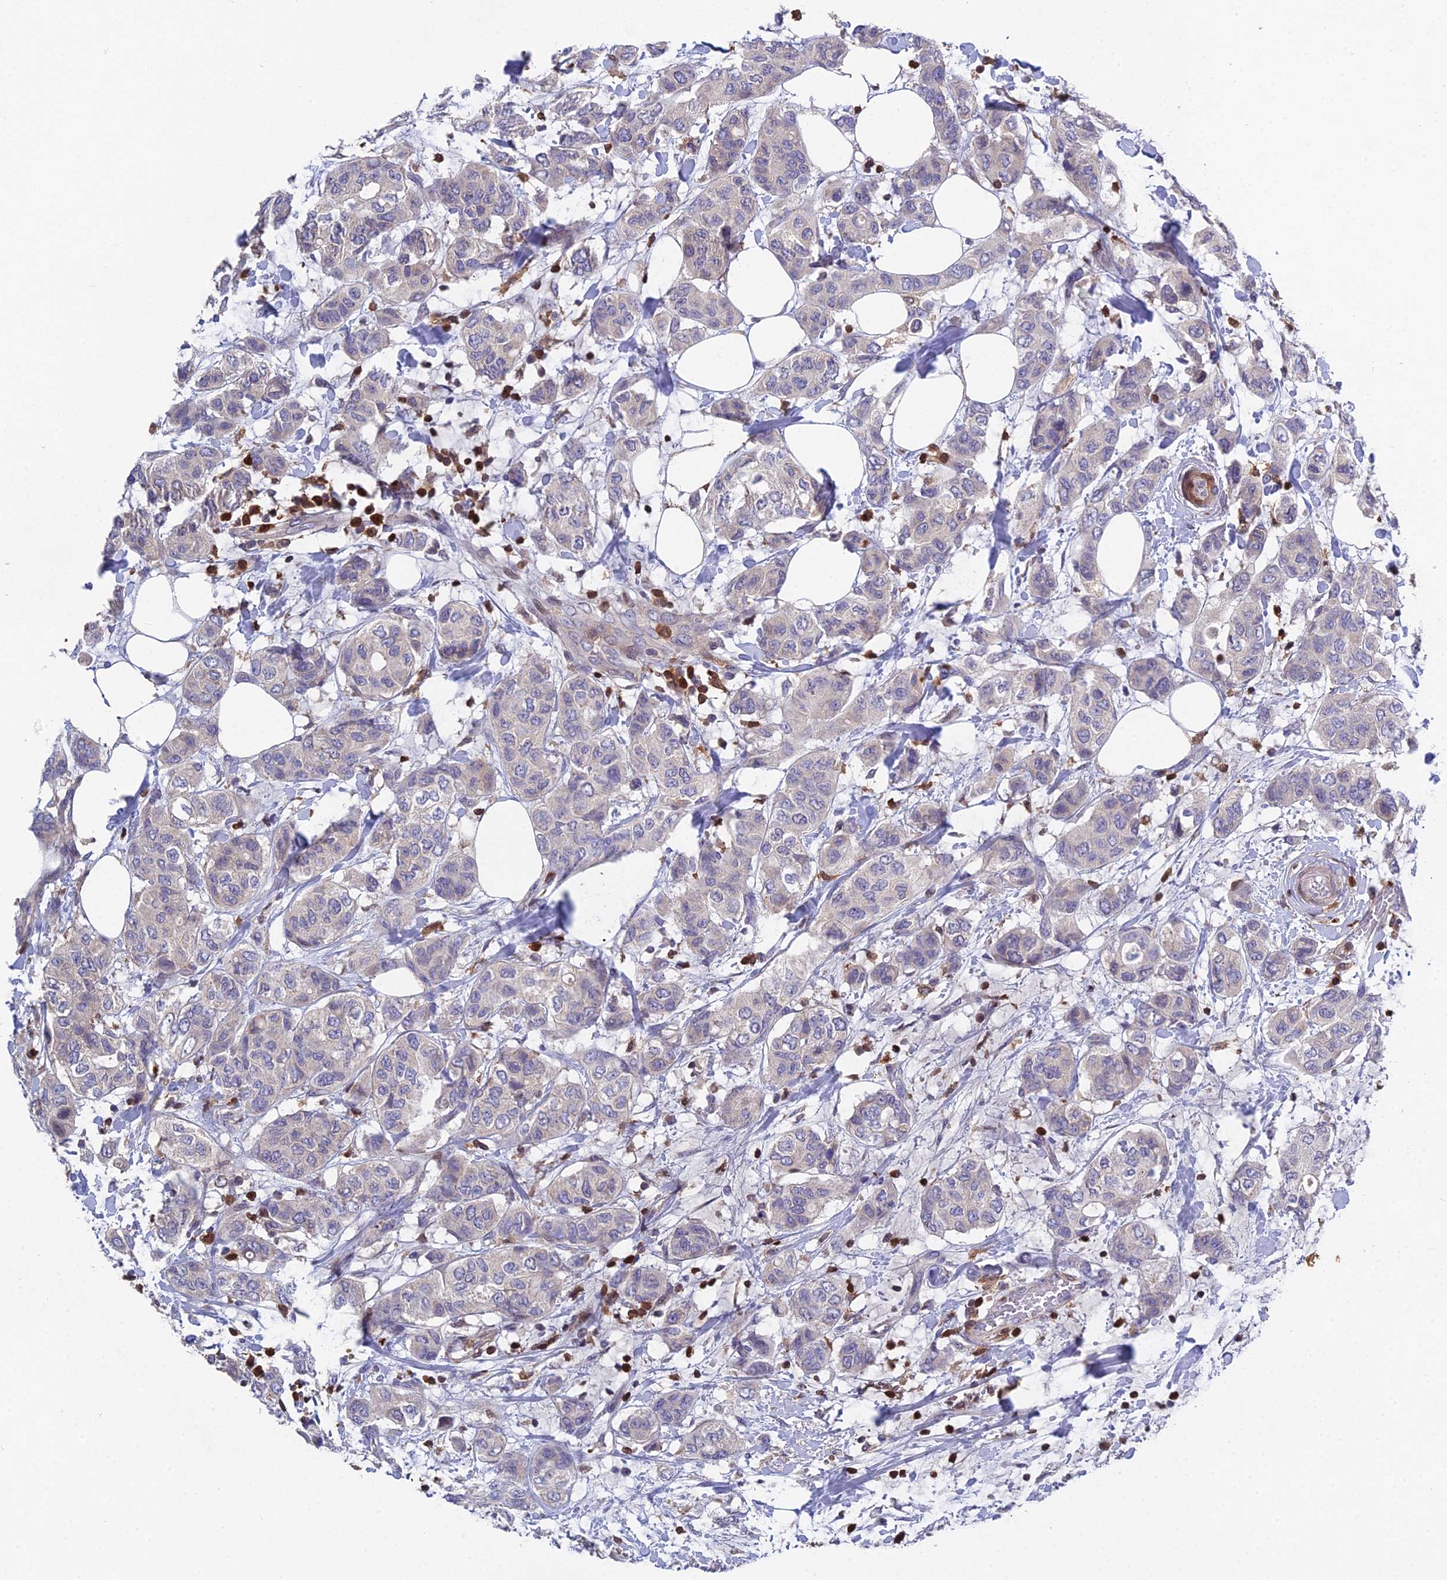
{"staining": {"intensity": "negative", "quantity": "none", "location": "none"}, "tissue": "breast cancer", "cell_type": "Tumor cells", "image_type": "cancer", "snomed": [{"axis": "morphology", "description": "Lobular carcinoma"}, {"axis": "topography", "description": "Breast"}], "caption": "Immunohistochemistry of breast cancer displays no expression in tumor cells.", "gene": "GALK2", "patient": {"sex": "female", "age": 51}}